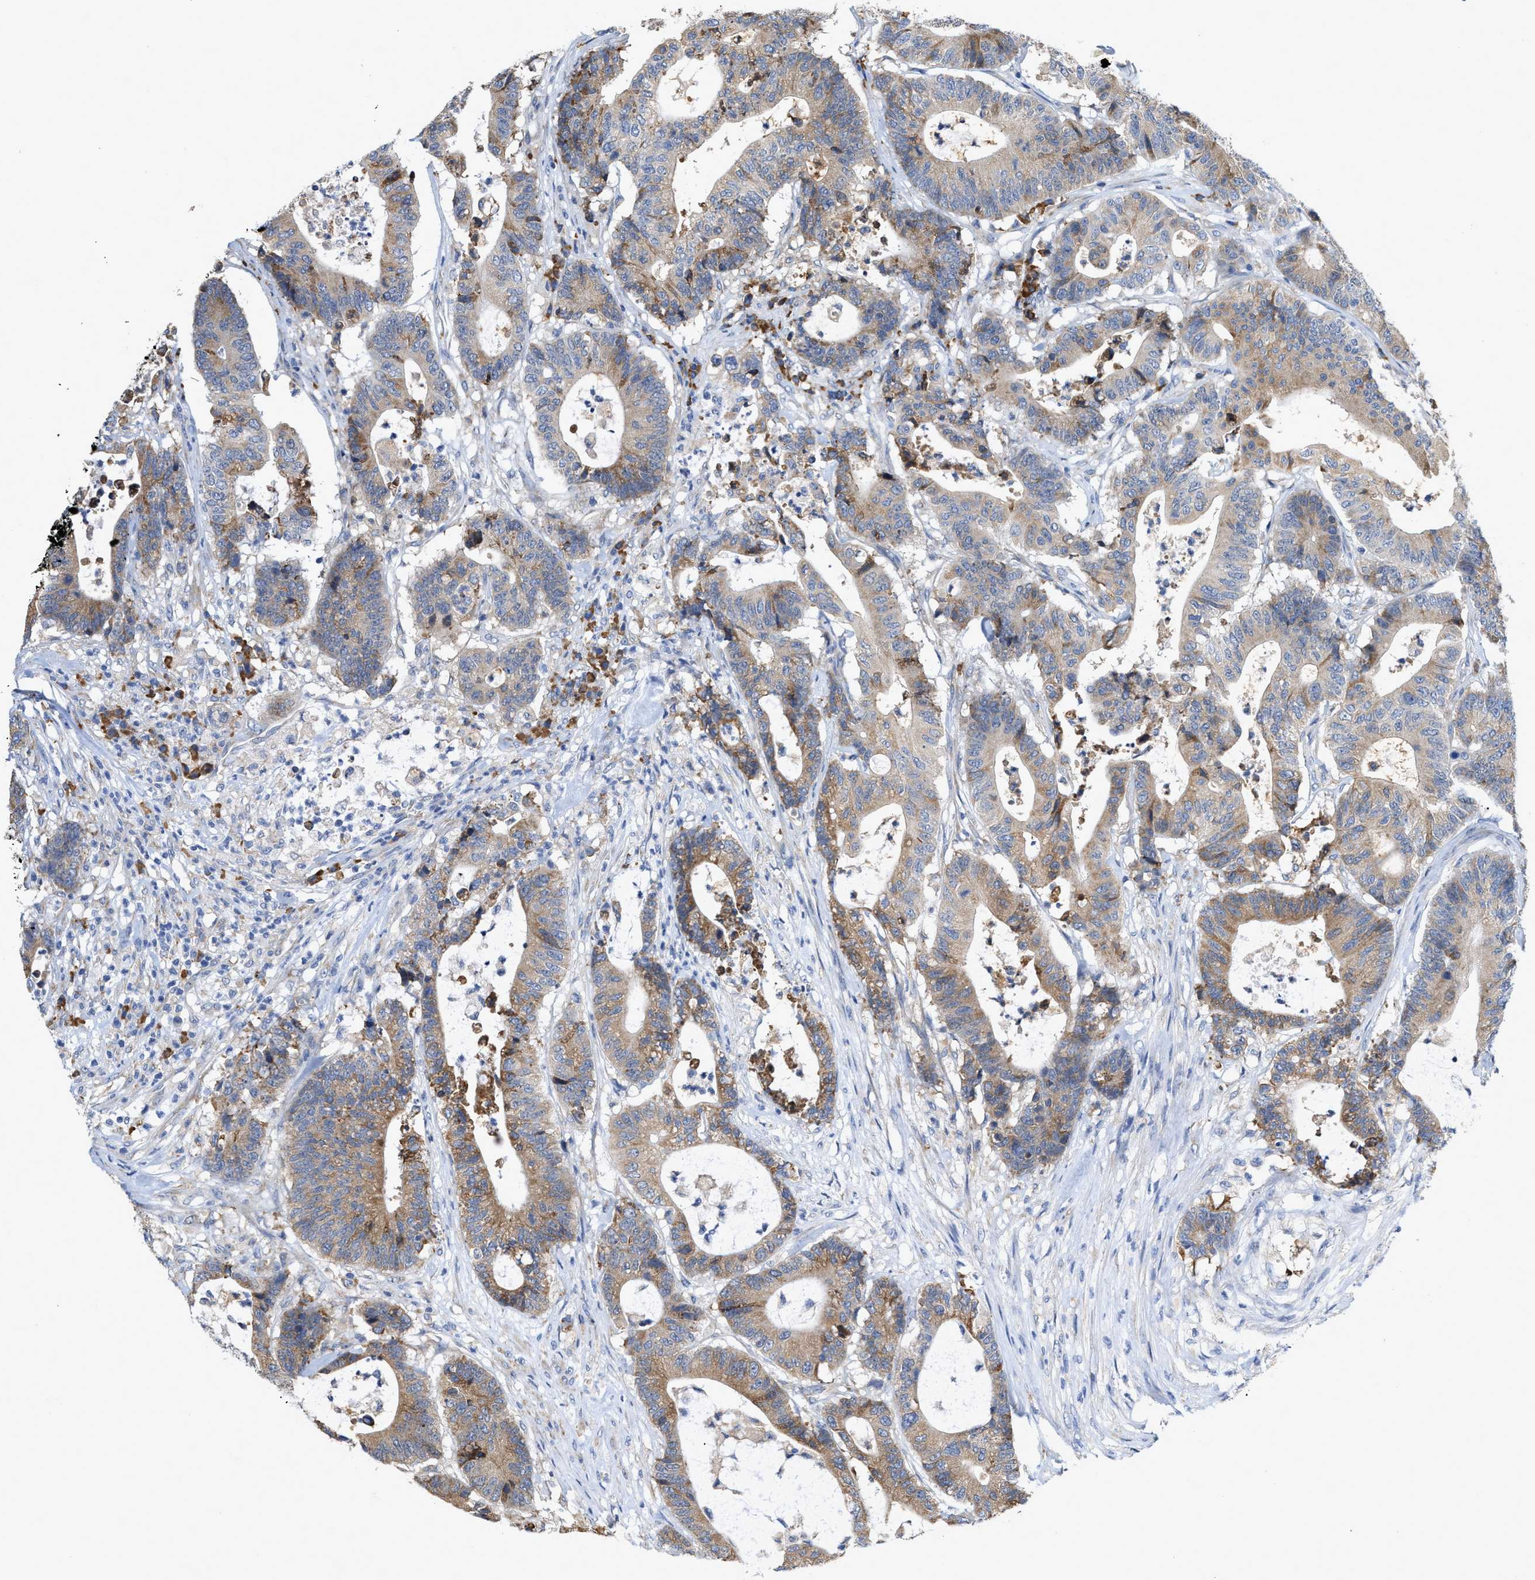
{"staining": {"intensity": "moderate", "quantity": ">75%", "location": "cytoplasmic/membranous"}, "tissue": "colorectal cancer", "cell_type": "Tumor cells", "image_type": "cancer", "snomed": [{"axis": "morphology", "description": "Adenocarcinoma, NOS"}, {"axis": "topography", "description": "Colon"}], "caption": "Protein analysis of colorectal cancer tissue displays moderate cytoplasmic/membranous positivity in approximately >75% of tumor cells.", "gene": "RYR2", "patient": {"sex": "female", "age": 84}}